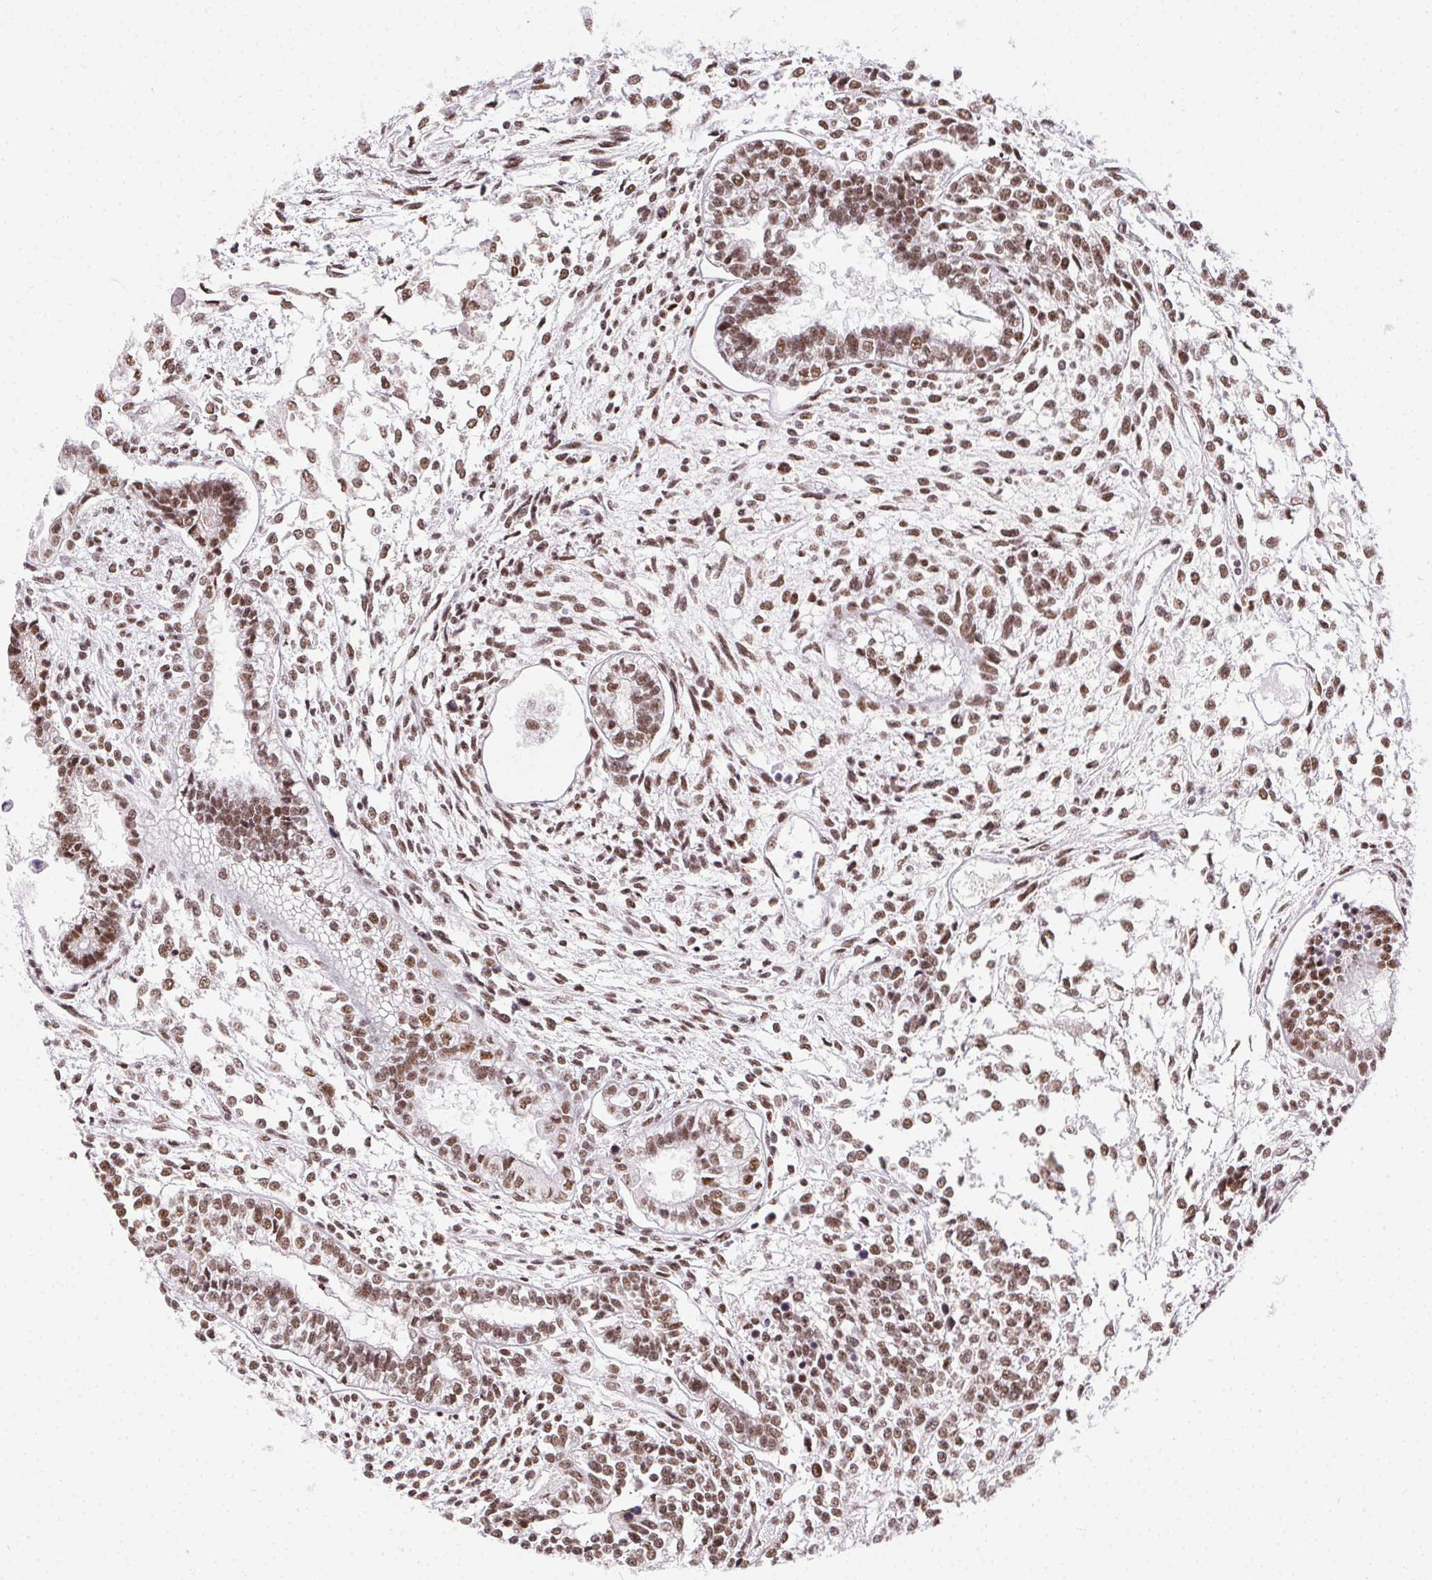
{"staining": {"intensity": "moderate", "quantity": ">75%", "location": "nuclear"}, "tissue": "testis cancer", "cell_type": "Tumor cells", "image_type": "cancer", "snomed": [{"axis": "morphology", "description": "Carcinoma, Embryonal, NOS"}, {"axis": "topography", "description": "Testis"}], "caption": "Immunohistochemical staining of testis cancer (embryonal carcinoma) displays medium levels of moderate nuclear protein expression in about >75% of tumor cells.", "gene": "TRA2B", "patient": {"sex": "male", "age": 37}}